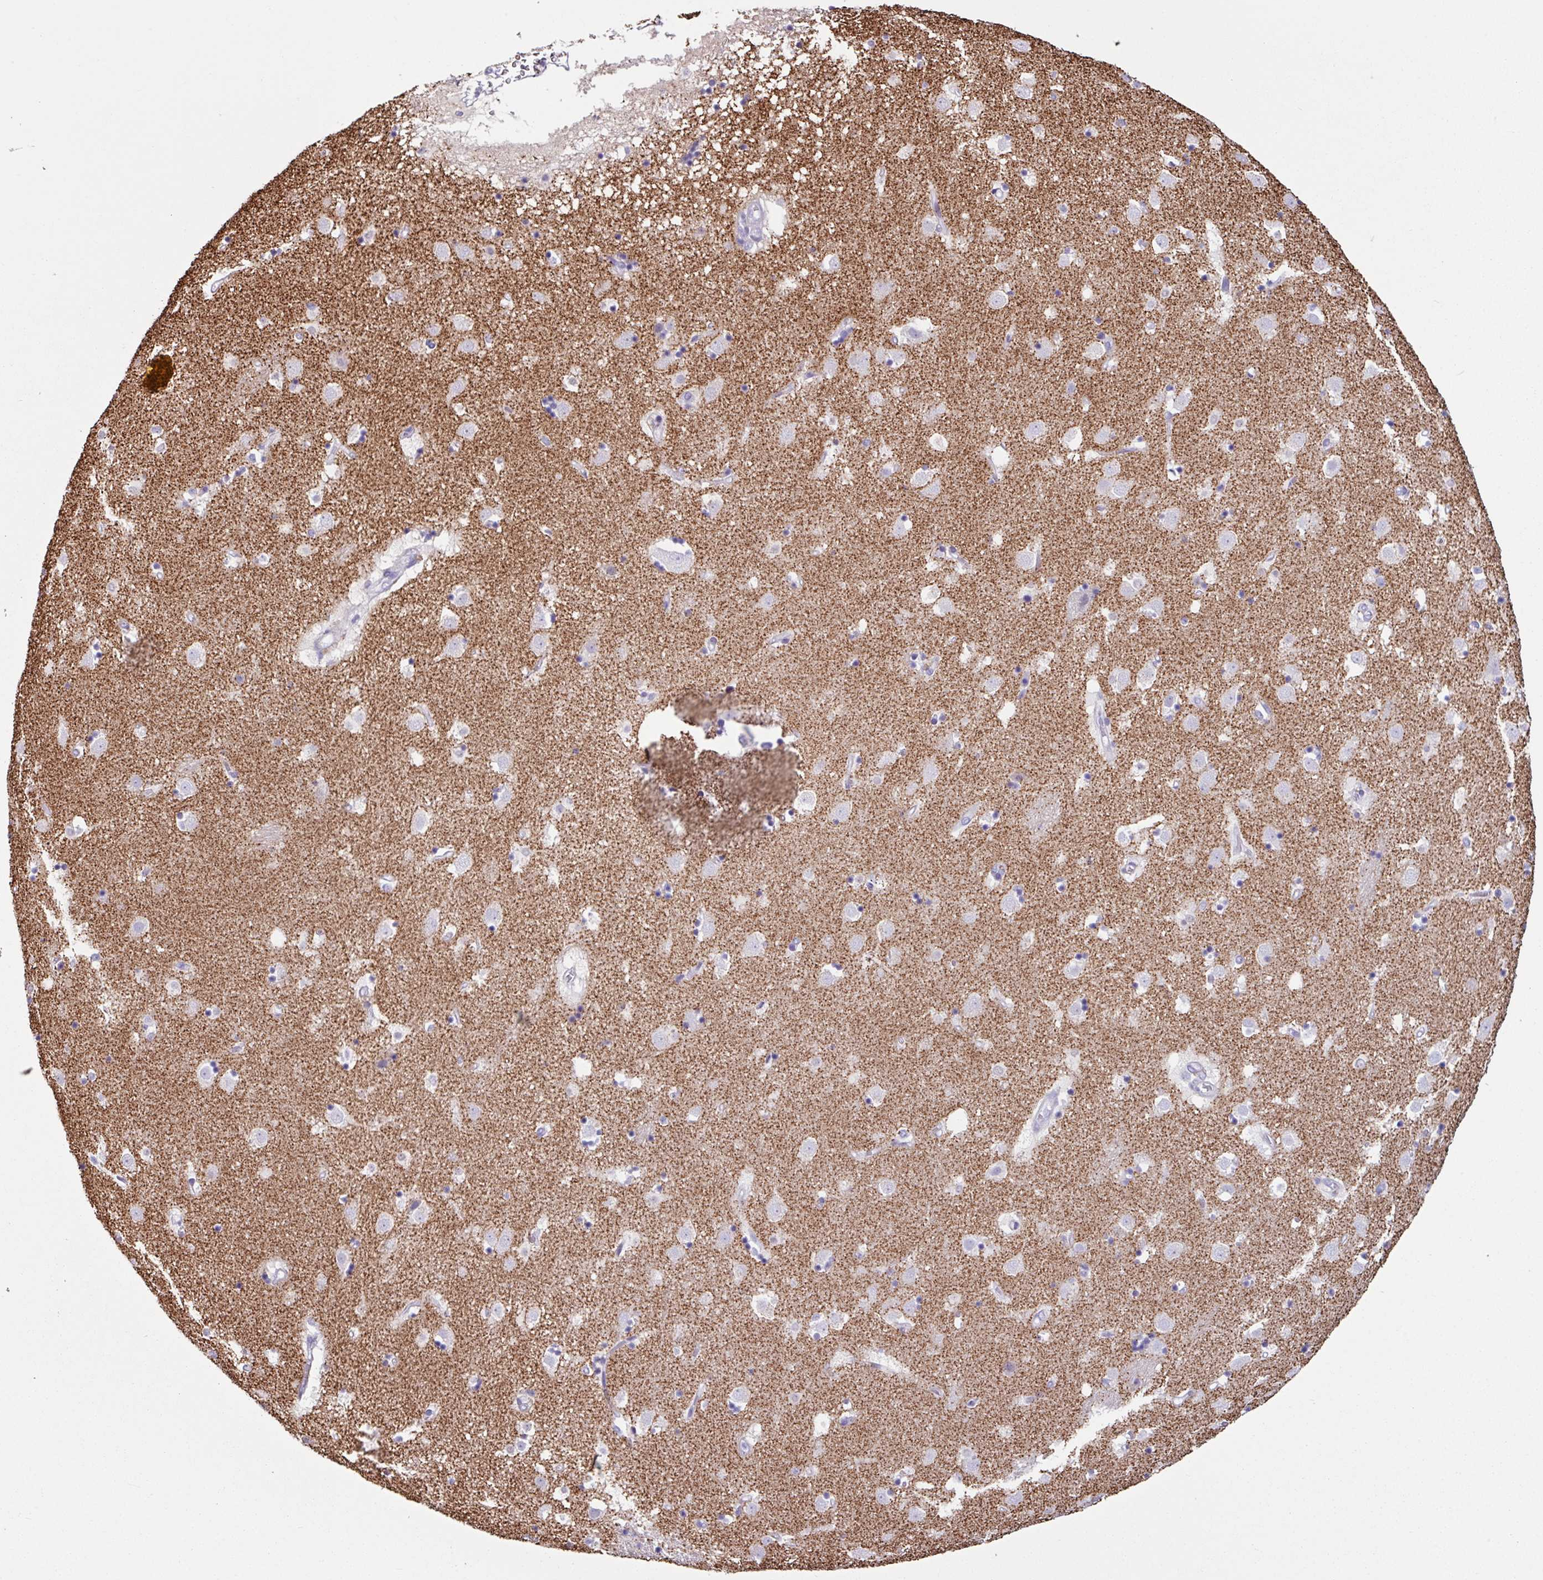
{"staining": {"intensity": "negative", "quantity": "none", "location": "none"}, "tissue": "caudate", "cell_type": "Glial cells", "image_type": "normal", "snomed": [{"axis": "morphology", "description": "Normal tissue, NOS"}, {"axis": "topography", "description": "Lateral ventricle wall"}], "caption": "The histopathology image shows no staining of glial cells in benign caudate.", "gene": "OTX1", "patient": {"sex": "male", "age": 58}}